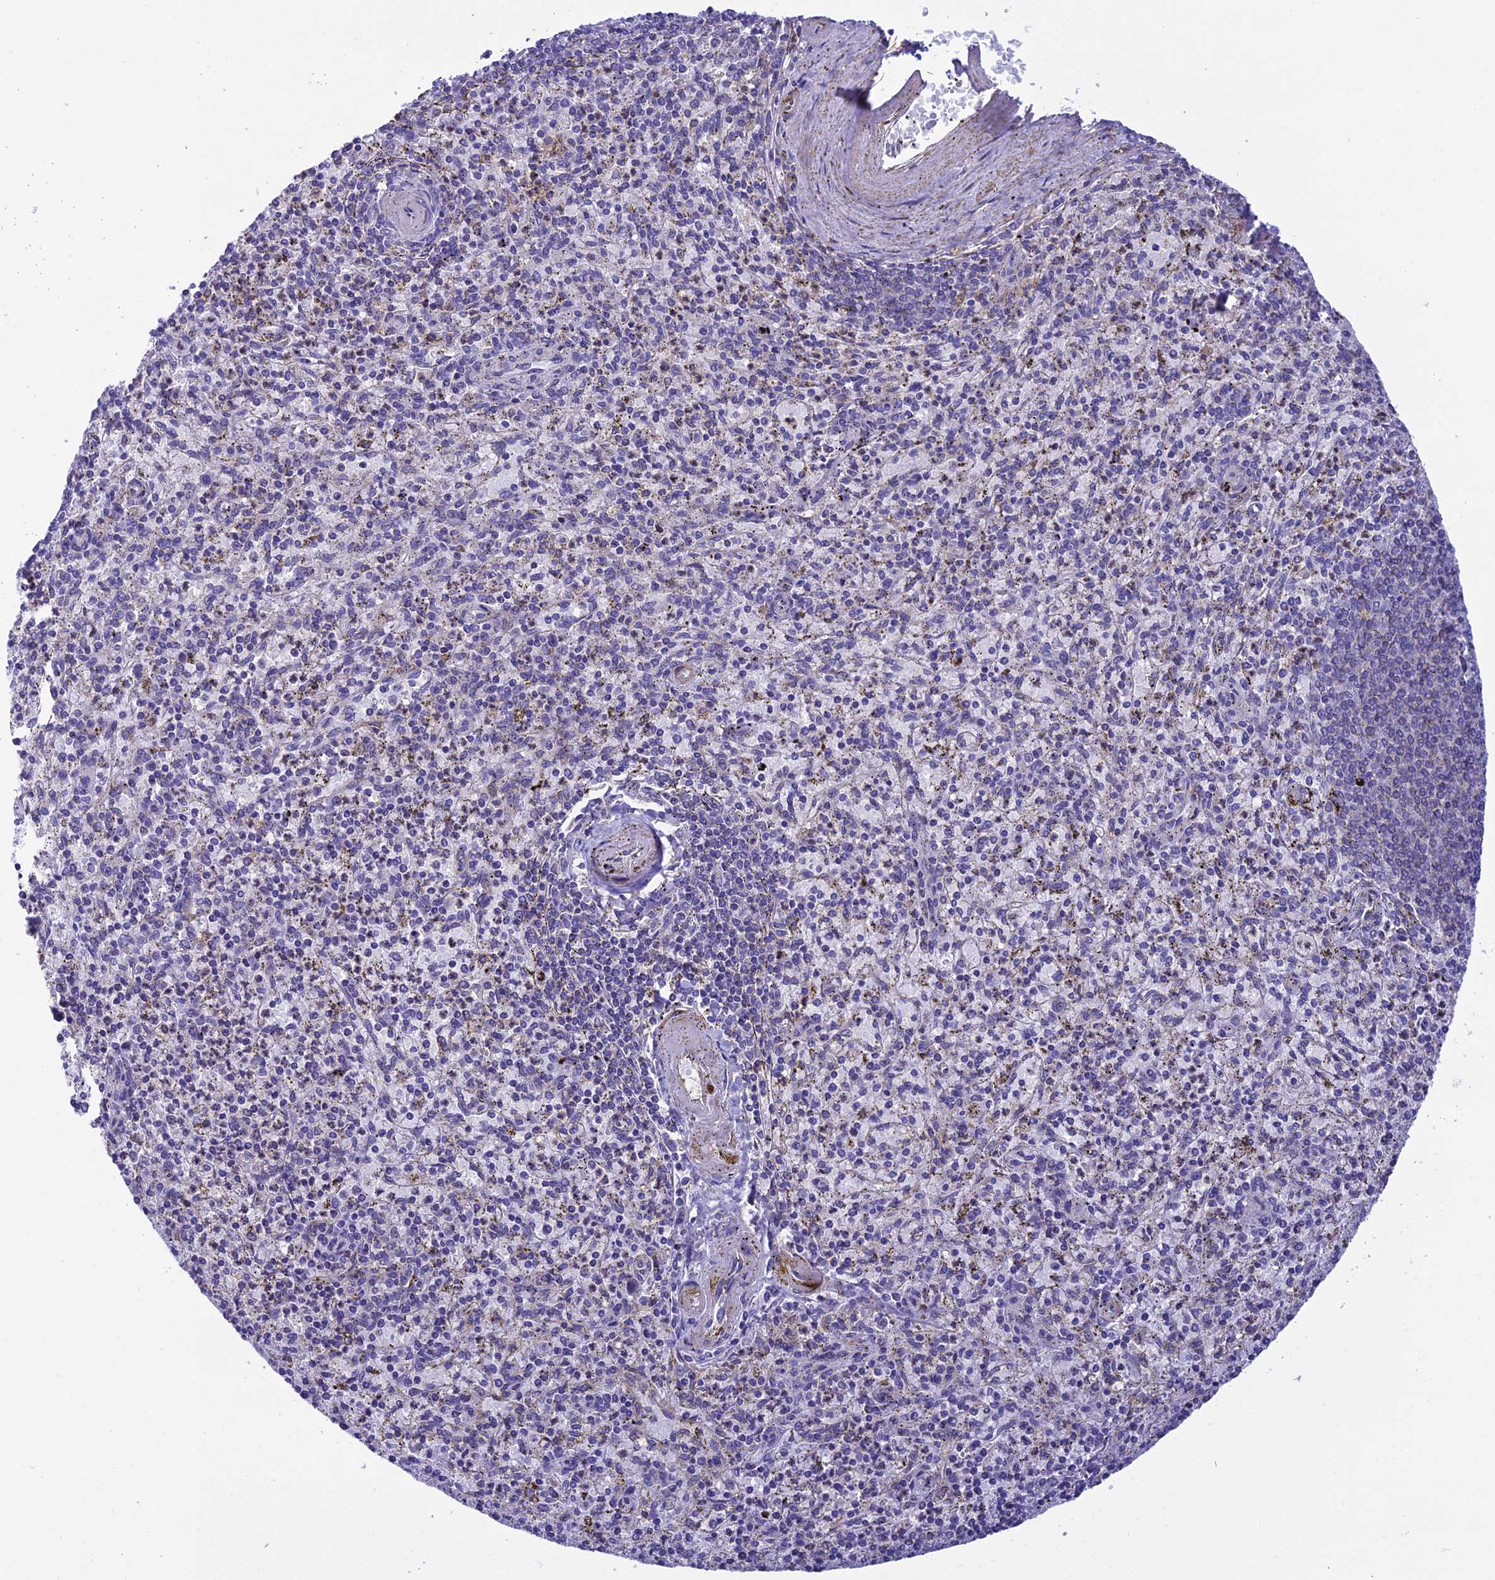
{"staining": {"intensity": "negative", "quantity": "none", "location": "none"}, "tissue": "spleen", "cell_type": "Cells in red pulp", "image_type": "normal", "snomed": [{"axis": "morphology", "description": "Normal tissue, NOS"}, {"axis": "topography", "description": "Spleen"}], "caption": "Micrograph shows no protein expression in cells in red pulp of normal spleen. (DAB (3,3'-diaminobenzidine) immunohistochemistry, high magnification).", "gene": "IGSF6", "patient": {"sex": "male", "age": 72}}